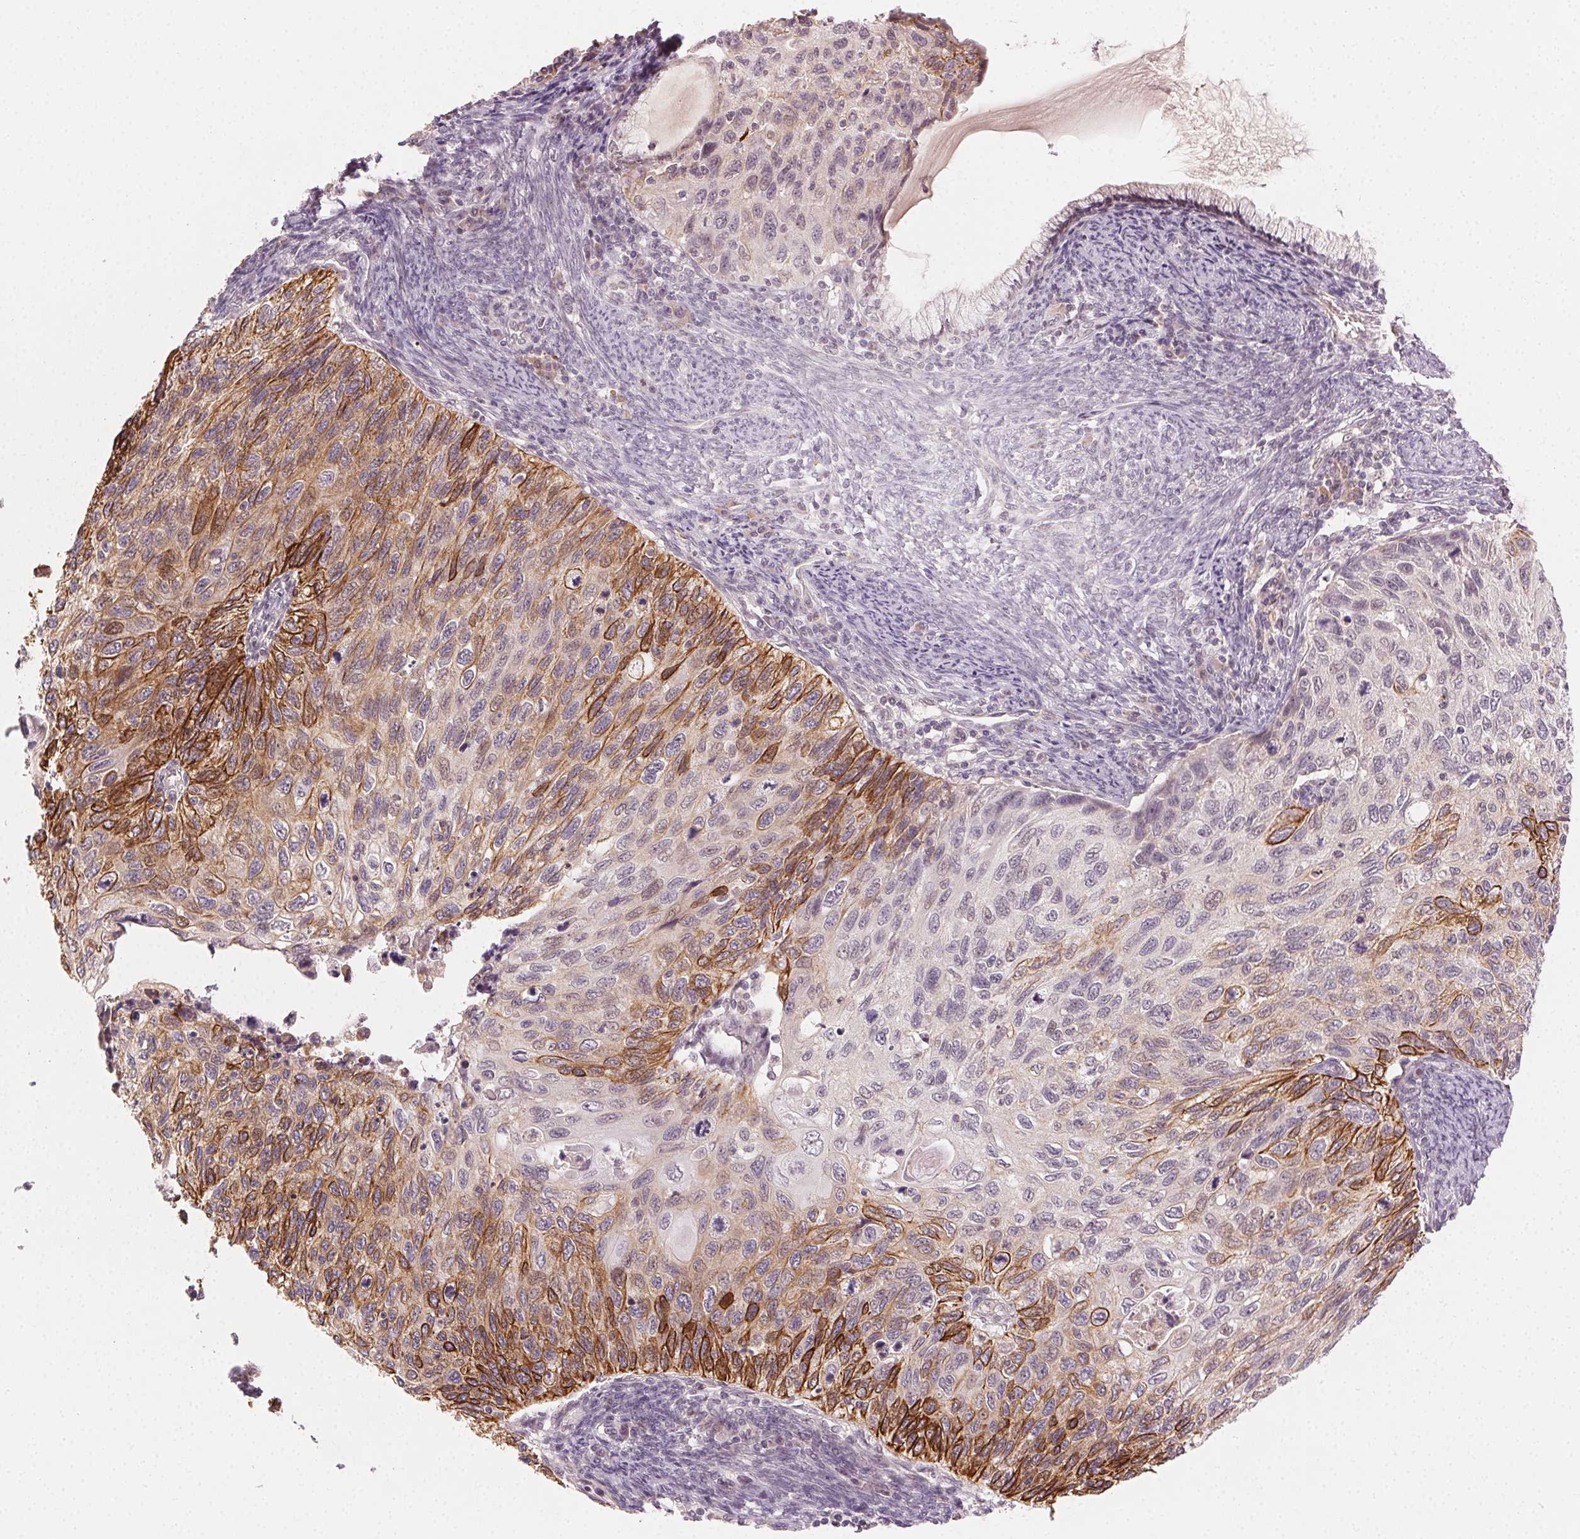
{"staining": {"intensity": "strong", "quantity": "<25%", "location": "cytoplasmic/membranous"}, "tissue": "cervical cancer", "cell_type": "Tumor cells", "image_type": "cancer", "snomed": [{"axis": "morphology", "description": "Squamous cell carcinoma, NOS"}, {"axis": "topography", "description": "Cervix"}], "caption": "Approximately <25% of tumor cells in cervical squamous cell carcinoma exhibit strong cytoplasmic/membranous protein positivity as visualized by brown immunohistochemical staining.", "gene": "TUB", "patient": {"sex": "female", "age": 70}}